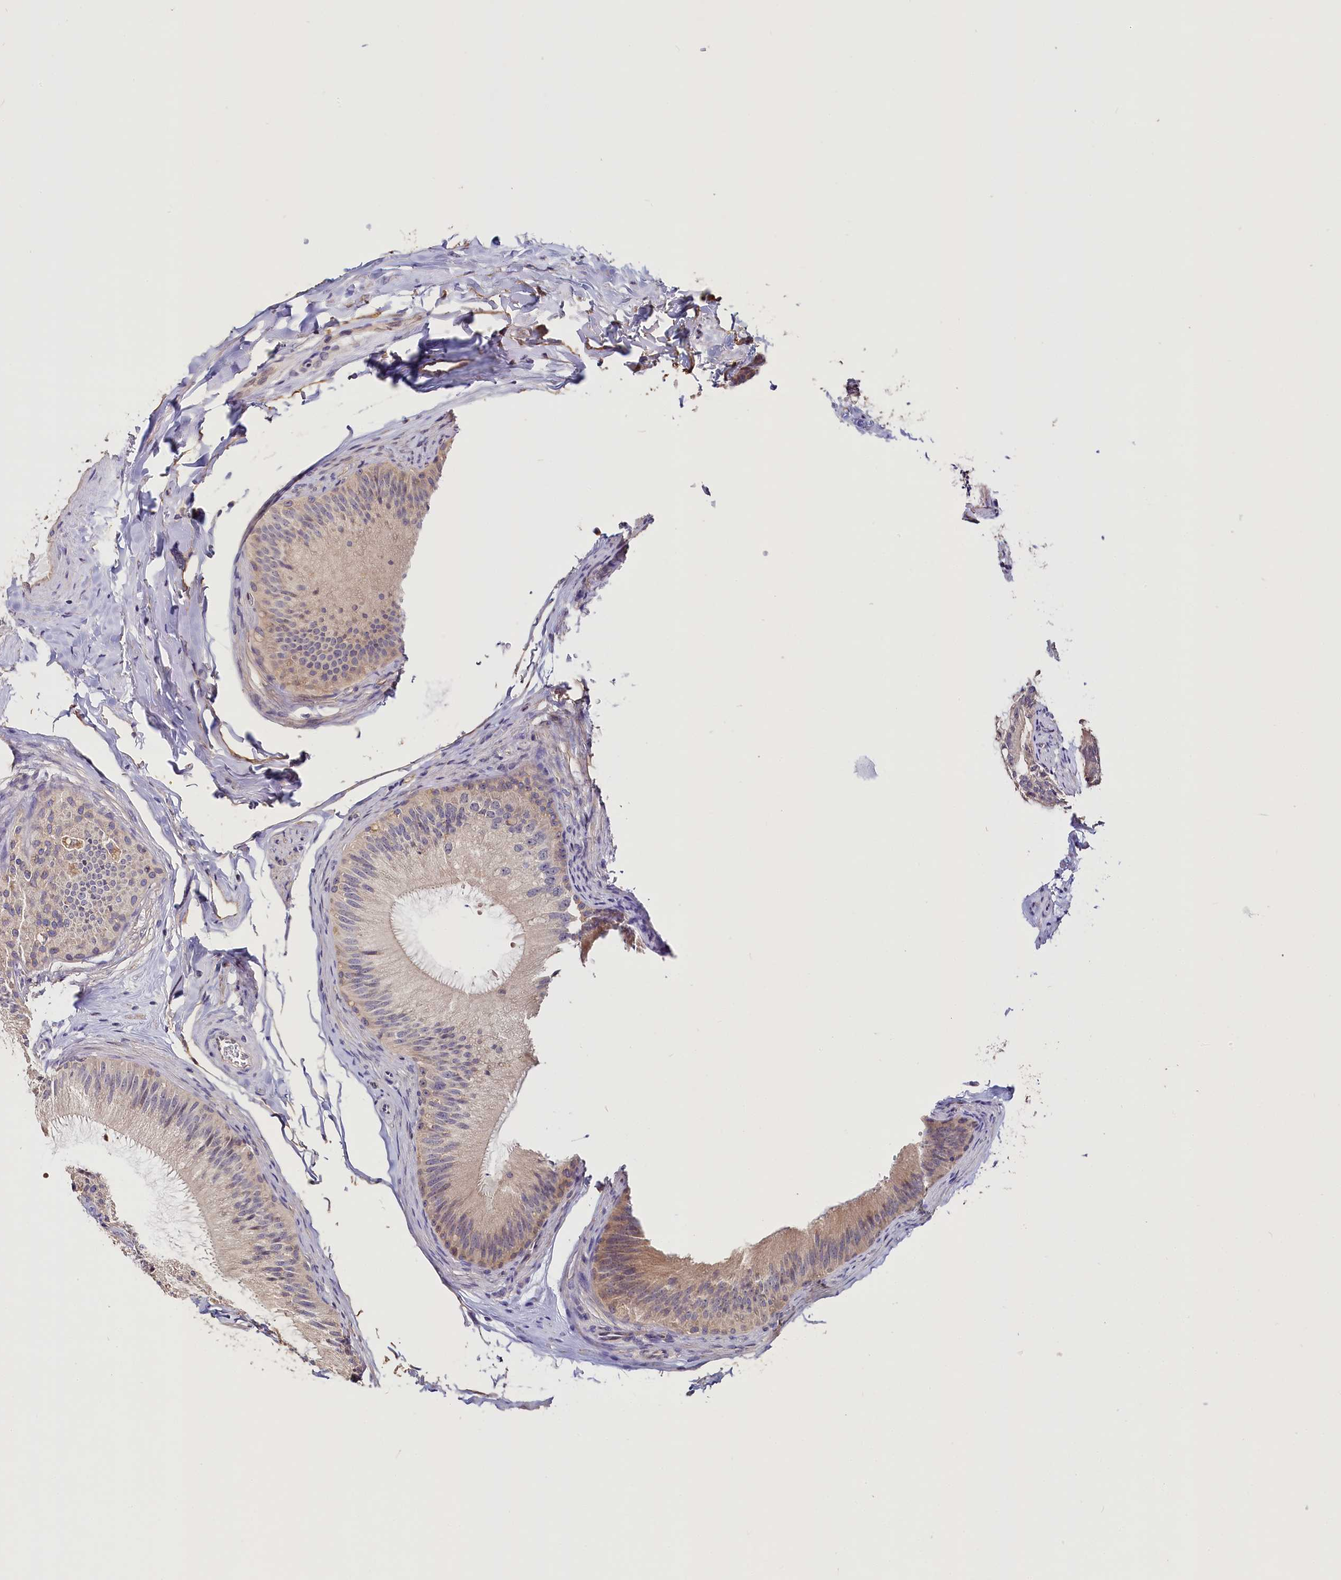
{"staining": {"intensity": "moderate", "quantity": "<25%", "location": "cytoplasmic/membranous"}, "tissue": "epididymis", "cell_type": "Glandular cells", "image_type": "normal", "snomed": [{"axis": "morphology", "description": "Normal tissue, NOS"}, {"axis": "topography", "description": "Epididymis"}], "caption": "About <25% of glandular cells in unremarkable epididymis demonstrate moderate cytoplasmic/membranous protein positivity as visualized by brown immunohistochemical staining.", "gene": "KATNB1", "patient": {"sex": "male", "age": 46}}